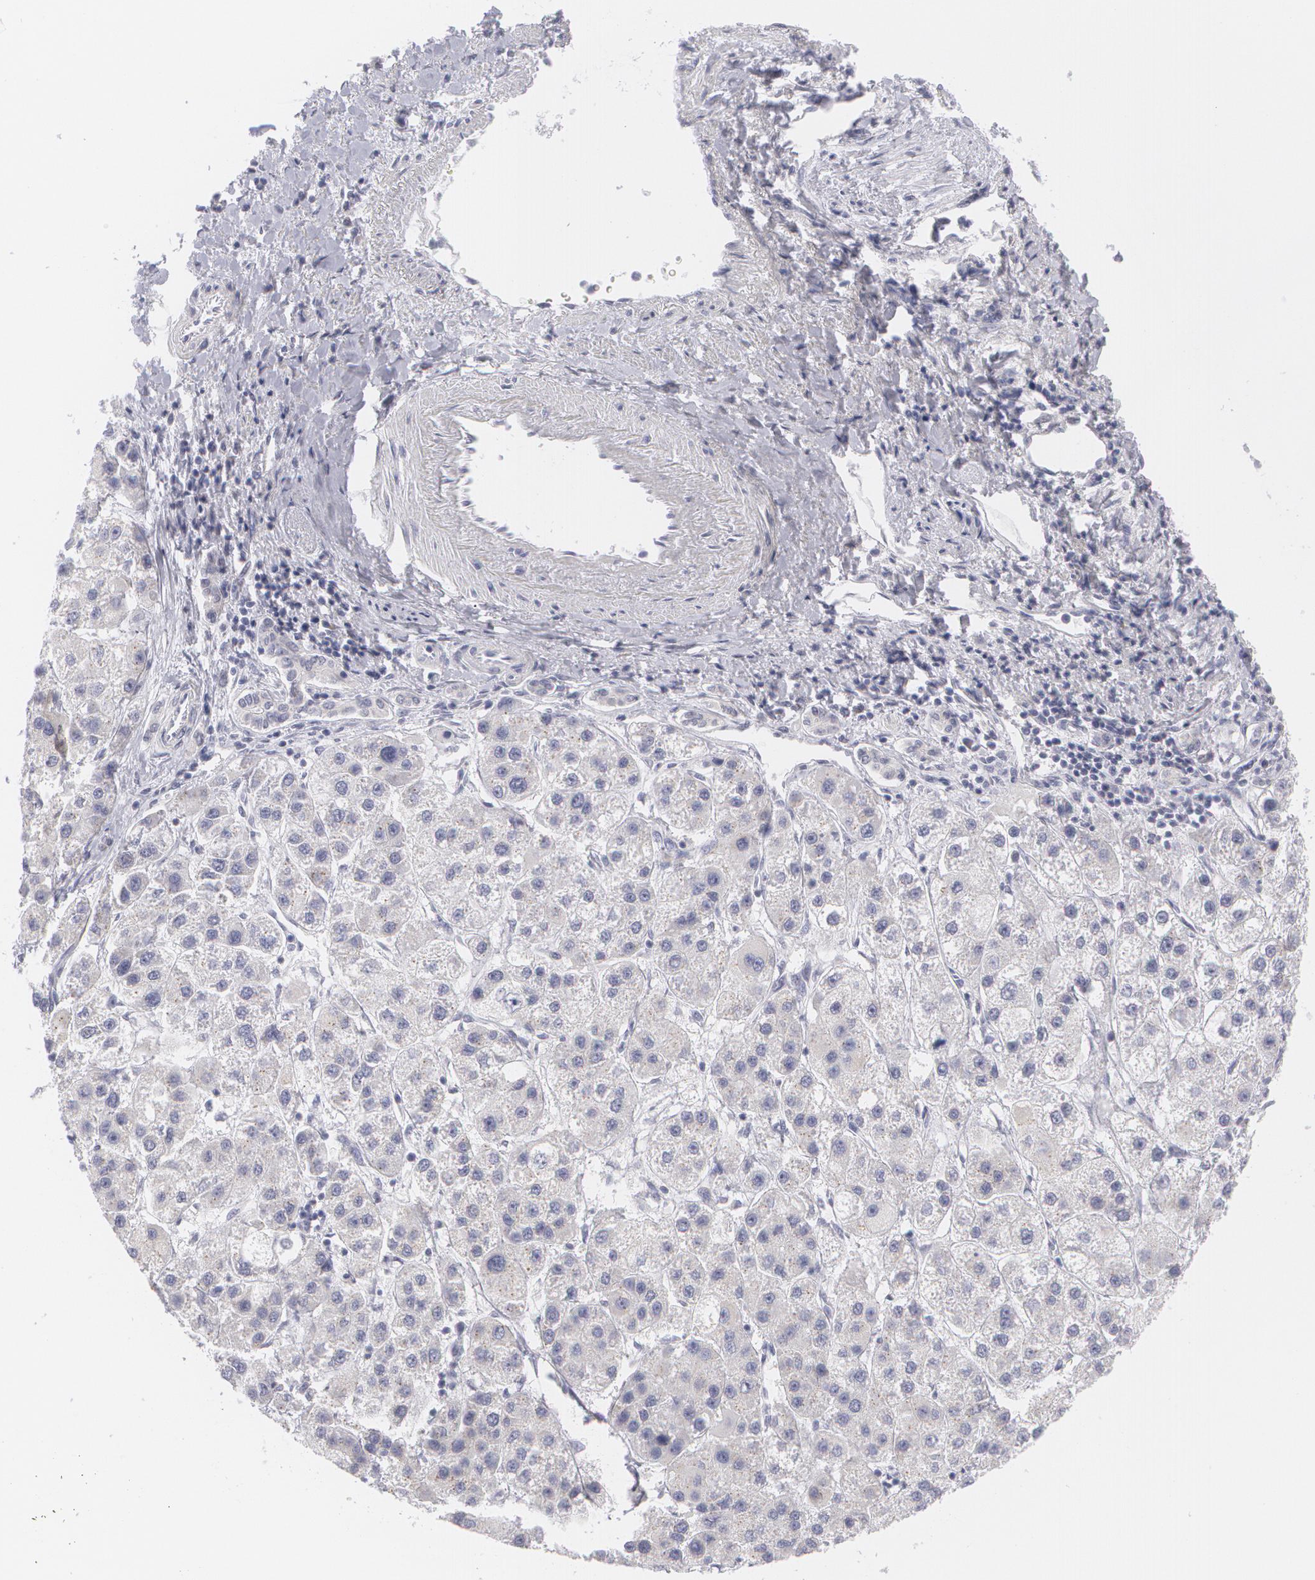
{"staining": {"intensity": "negative", "quantity": "none", "location": "none"}, "tissue": "liver cancer", "cell_type": "Tumor cells", "image_type": "cancer", "snomed": [{"axis": "morphology", "description": "Carcinoma, Hepatocellular, NOS"}, {"axis": "topography", "description": "Liver"}], "caption": "Tumor cells are negative for protein expression in human liver hepatocellular carcinoma.", "gene": "MBNL3", "patient": {"sex": "female", "age": 85}}